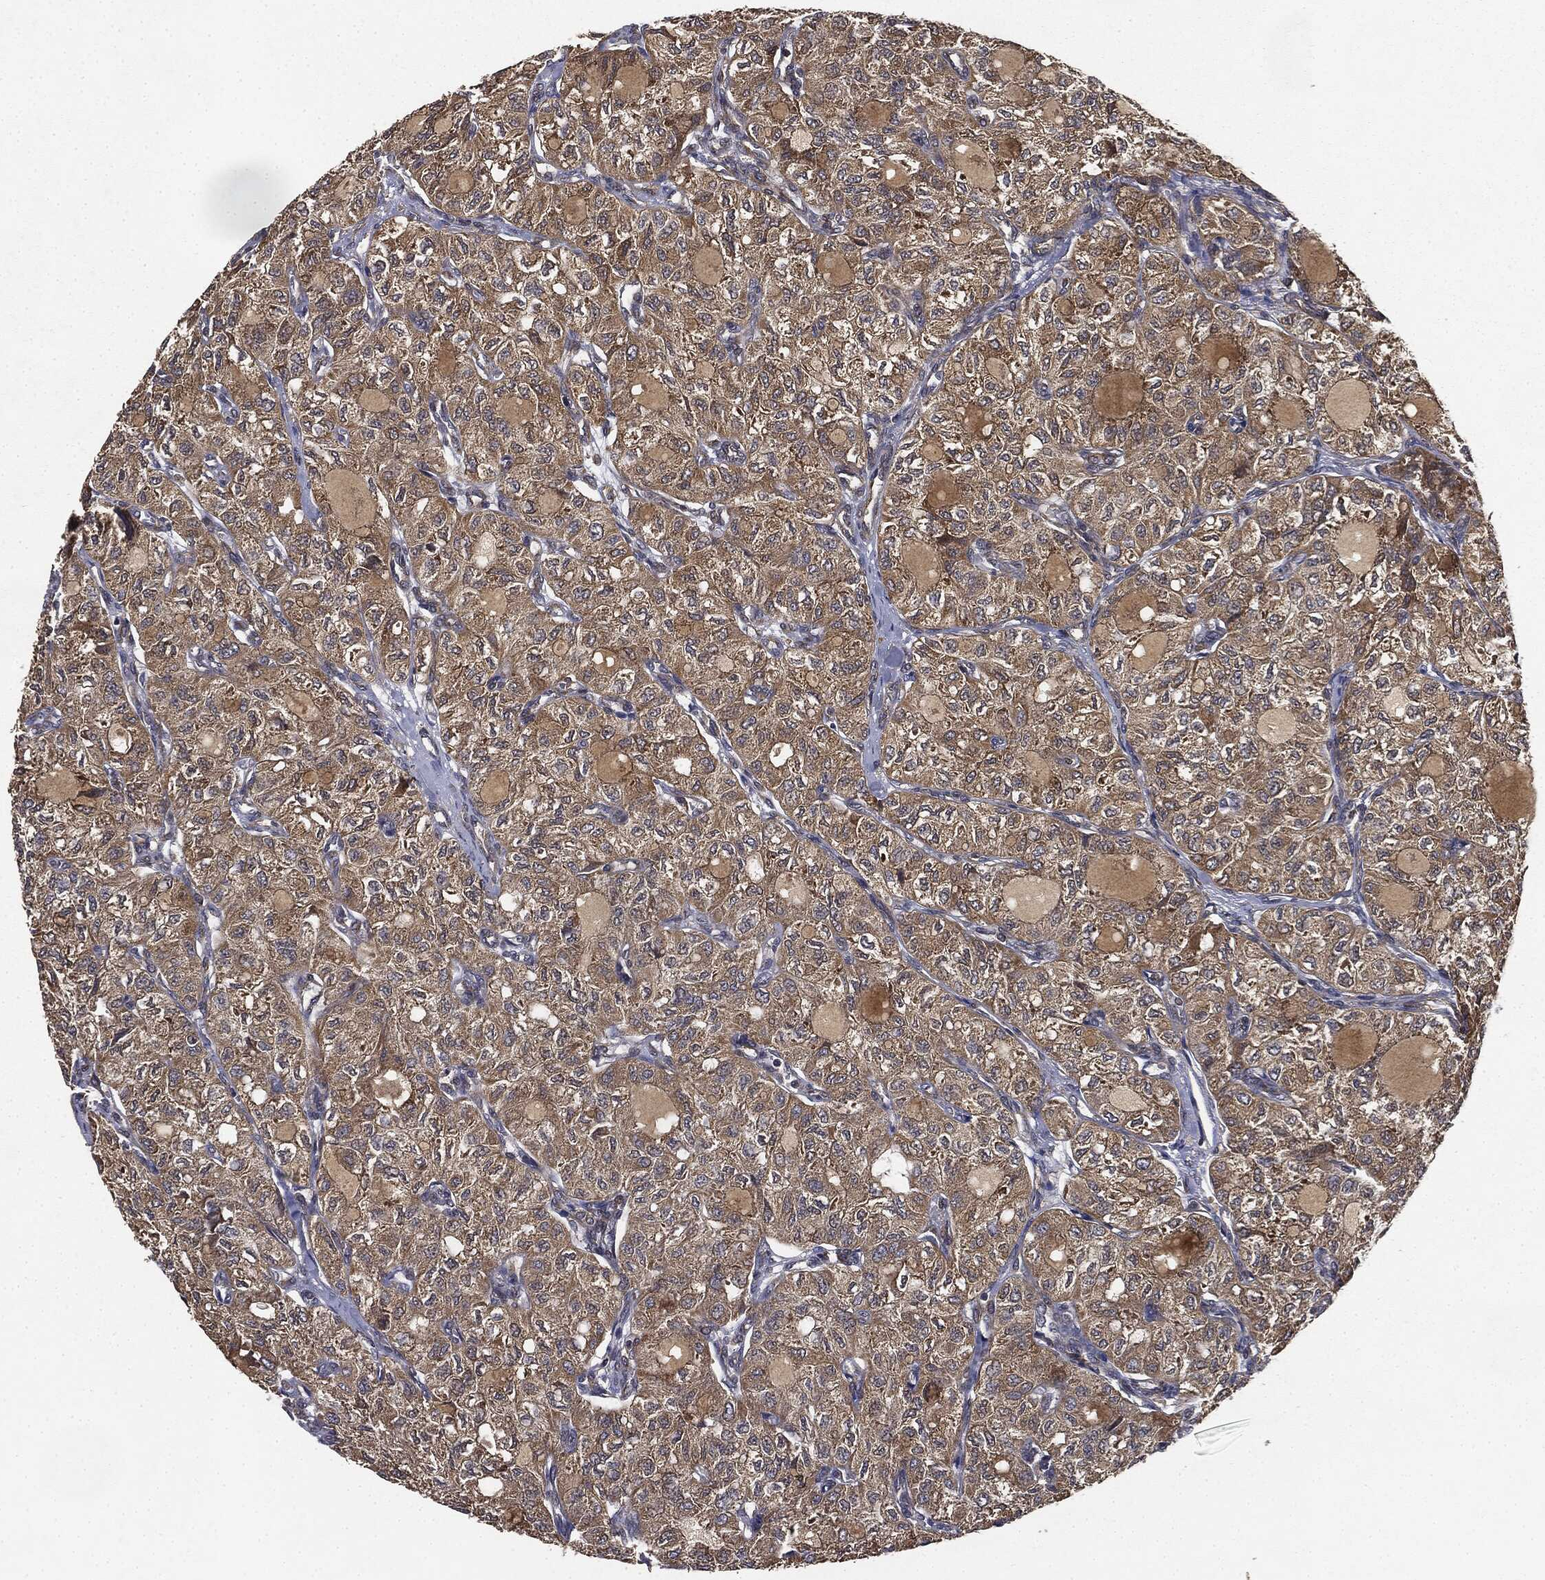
{"staining": {"intensity": "moderate", "quantity": ">75%", "location": "cytoplasmic/membranous"}, "tissue": "thyroid cancer", "cell_type": "Tumor cells", "image_type": "cancer", "snomed": [{"axis": "morphology", "description": "Follicular adenoma carcinoma, NOS"}, {"axis": "topography", "description": "Thyroid gland"}], "caption": "This photomicrograph displays thyroid cancer stained with immunohistochemistry to label a protein in brown. The cytoplasmic/membranous of tumor cells show moderate positivity for the protein. Nuclei are counter-stained blue.", "gene": "MIER2", "patient": {"sex": "male", "age": 75}}